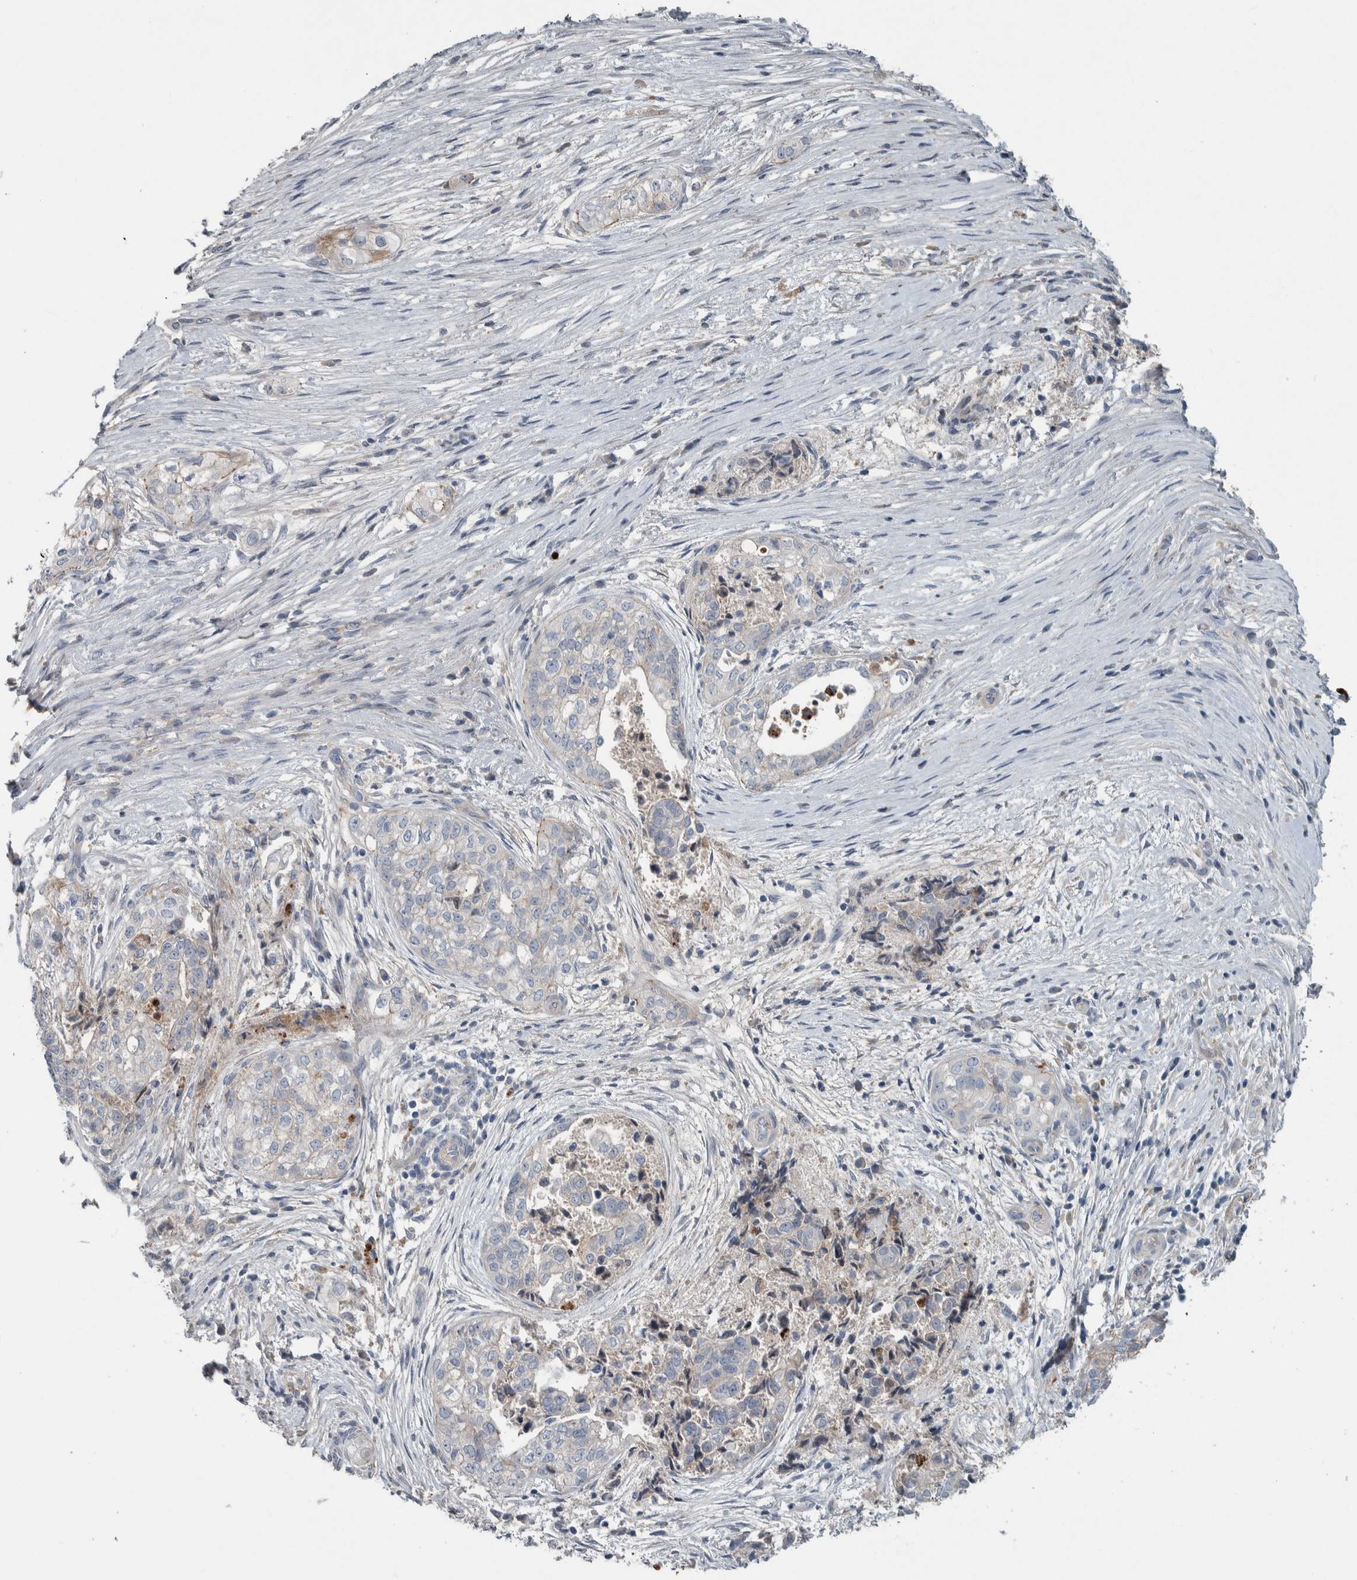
{"staining": {"intensity": "negative", "quantity": "none", "location": "none"}, "tissue": "pancreatic cancer", "cell_type": "Tumor cells", "image_type": "cancer", "snomed": [{"axis": "morphology", "description": "Adenocarcinoma, NOS"}, {"axis": "topography", "description": "Pancreas"}], "caption": "High power microscopy photomicrograph of an immunohistochemistry micrograph of pancreatic cancer, revealing no significant staining in tumor cells.", "gene": "SERPINC1", "patient": {"sex": "male", "age": 72}}